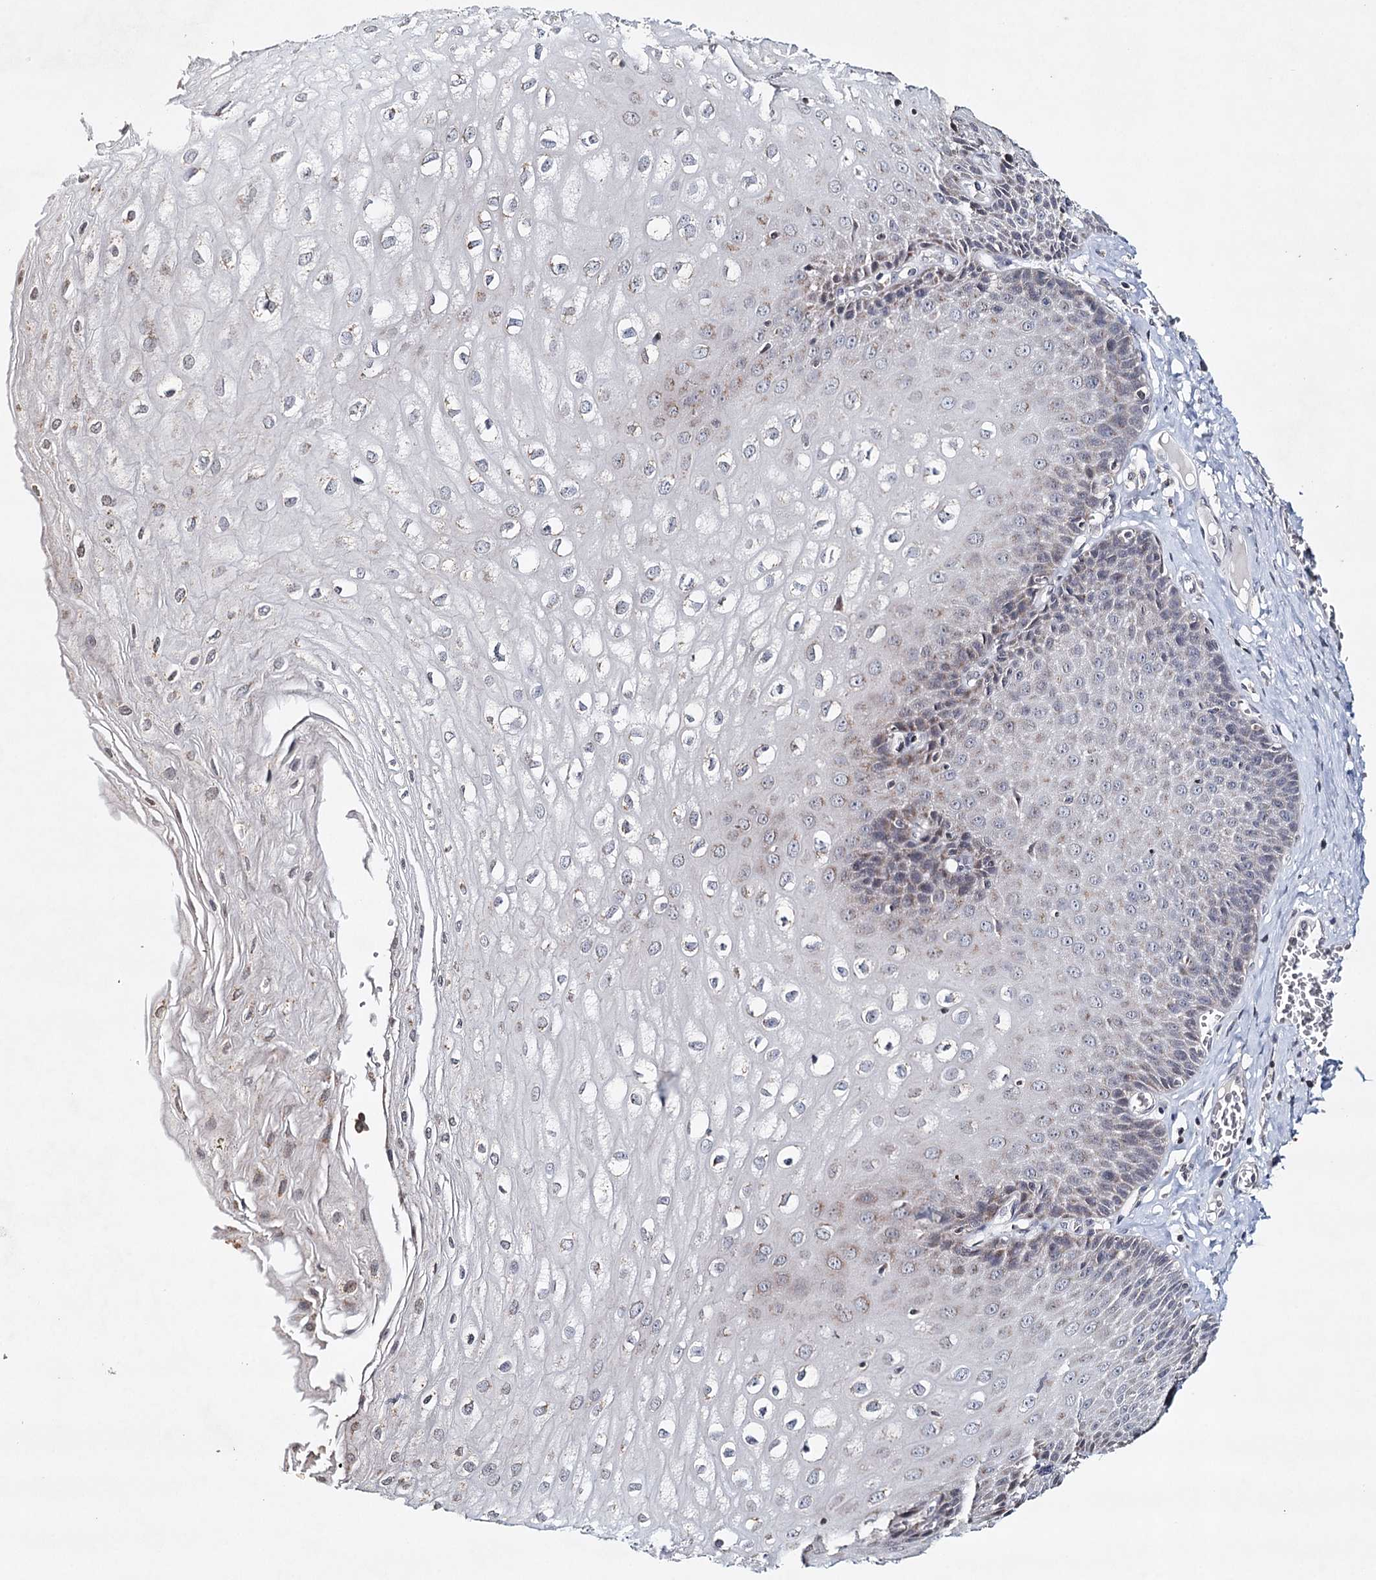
{"staining": {"intensity": "weak", "quantity": "<25%", "location": "cytoplasmic/membranous"}, "tissue": "esophagus", "cell_type": "Squamous epithelial cells", "image_type": "normal", "snomed": [{"axis": "morphology", "description": "Normal tissue, NOS"}, {"axis": "topography", "description": "Esophagus"}], "caption": "An immunohistochemistry image of unremarkable esophagus is shown. There is no staining in squamous epithelial cells of esophagus.", "gene": "ICOS", "patient": {"sex": "male", "age": 60}}